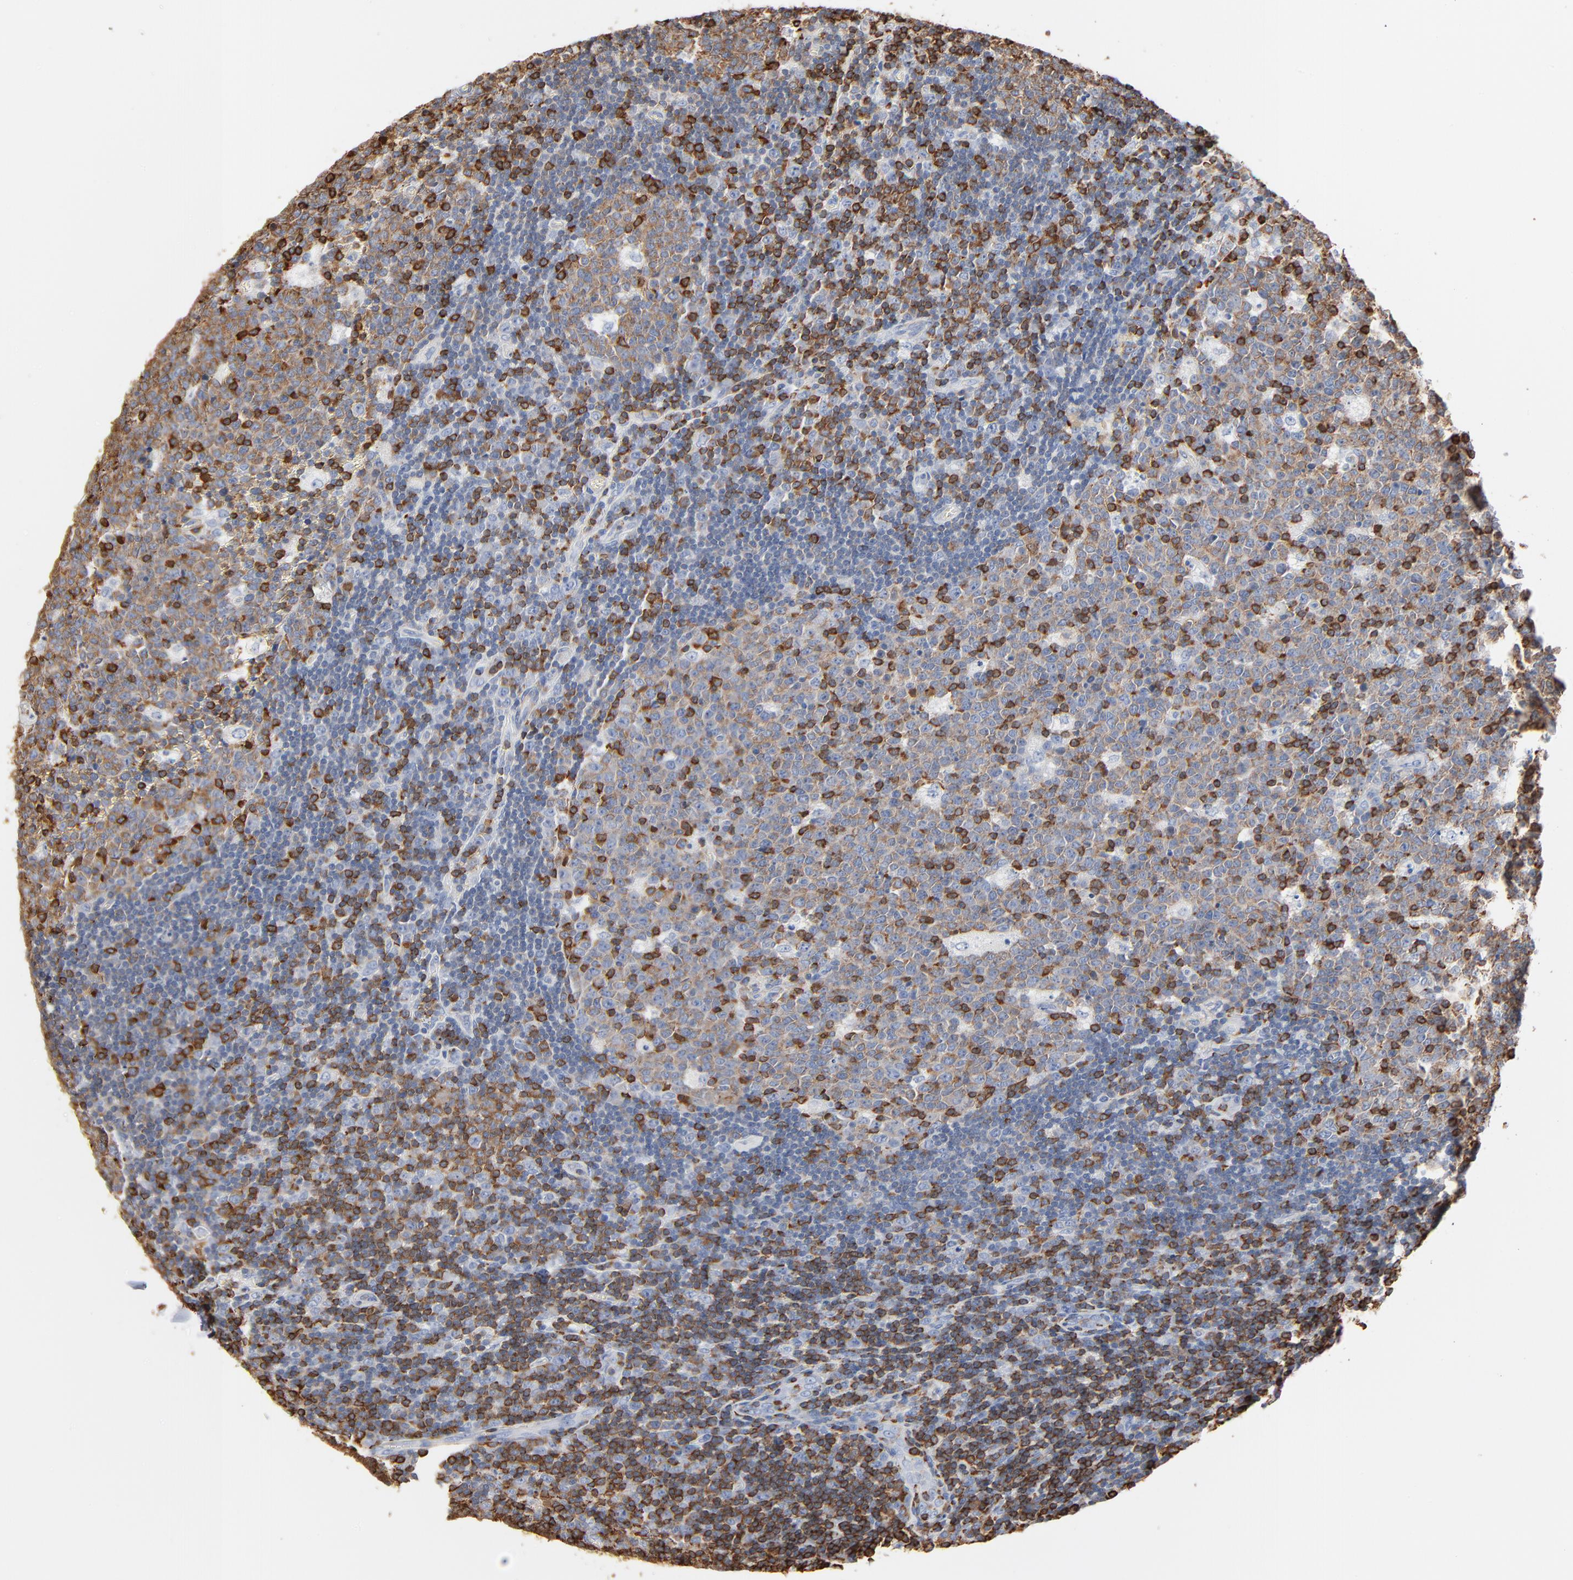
{"staining": {"intensity": "strong", "quantity": "<25%", "location": "cytoplasmic/membranous"}, "tissue": "lymph node", "cell_type": "Germinal center cells", "image_type": "normal", "snomed": [{"axis": "morphology", "description": "Normal tissue, NOS"}, {"axis": "topography", "description": "Lymph node"}, {"axis": "topography", "description": "Salivary gland"}], "caption": "Protein expression analysis of benign lymph node demonstrates strong cytoplasmic/membranous staining in about <25% of germinal center cells. The staining was performed using DAB (3,3'-diaminobenzidine), with brown indicating positive protein expression. Nuclei are stained blue with hematoxylin.", "gene": "SH3KBP1", "patient": {"sex": "male", "age": 8}}